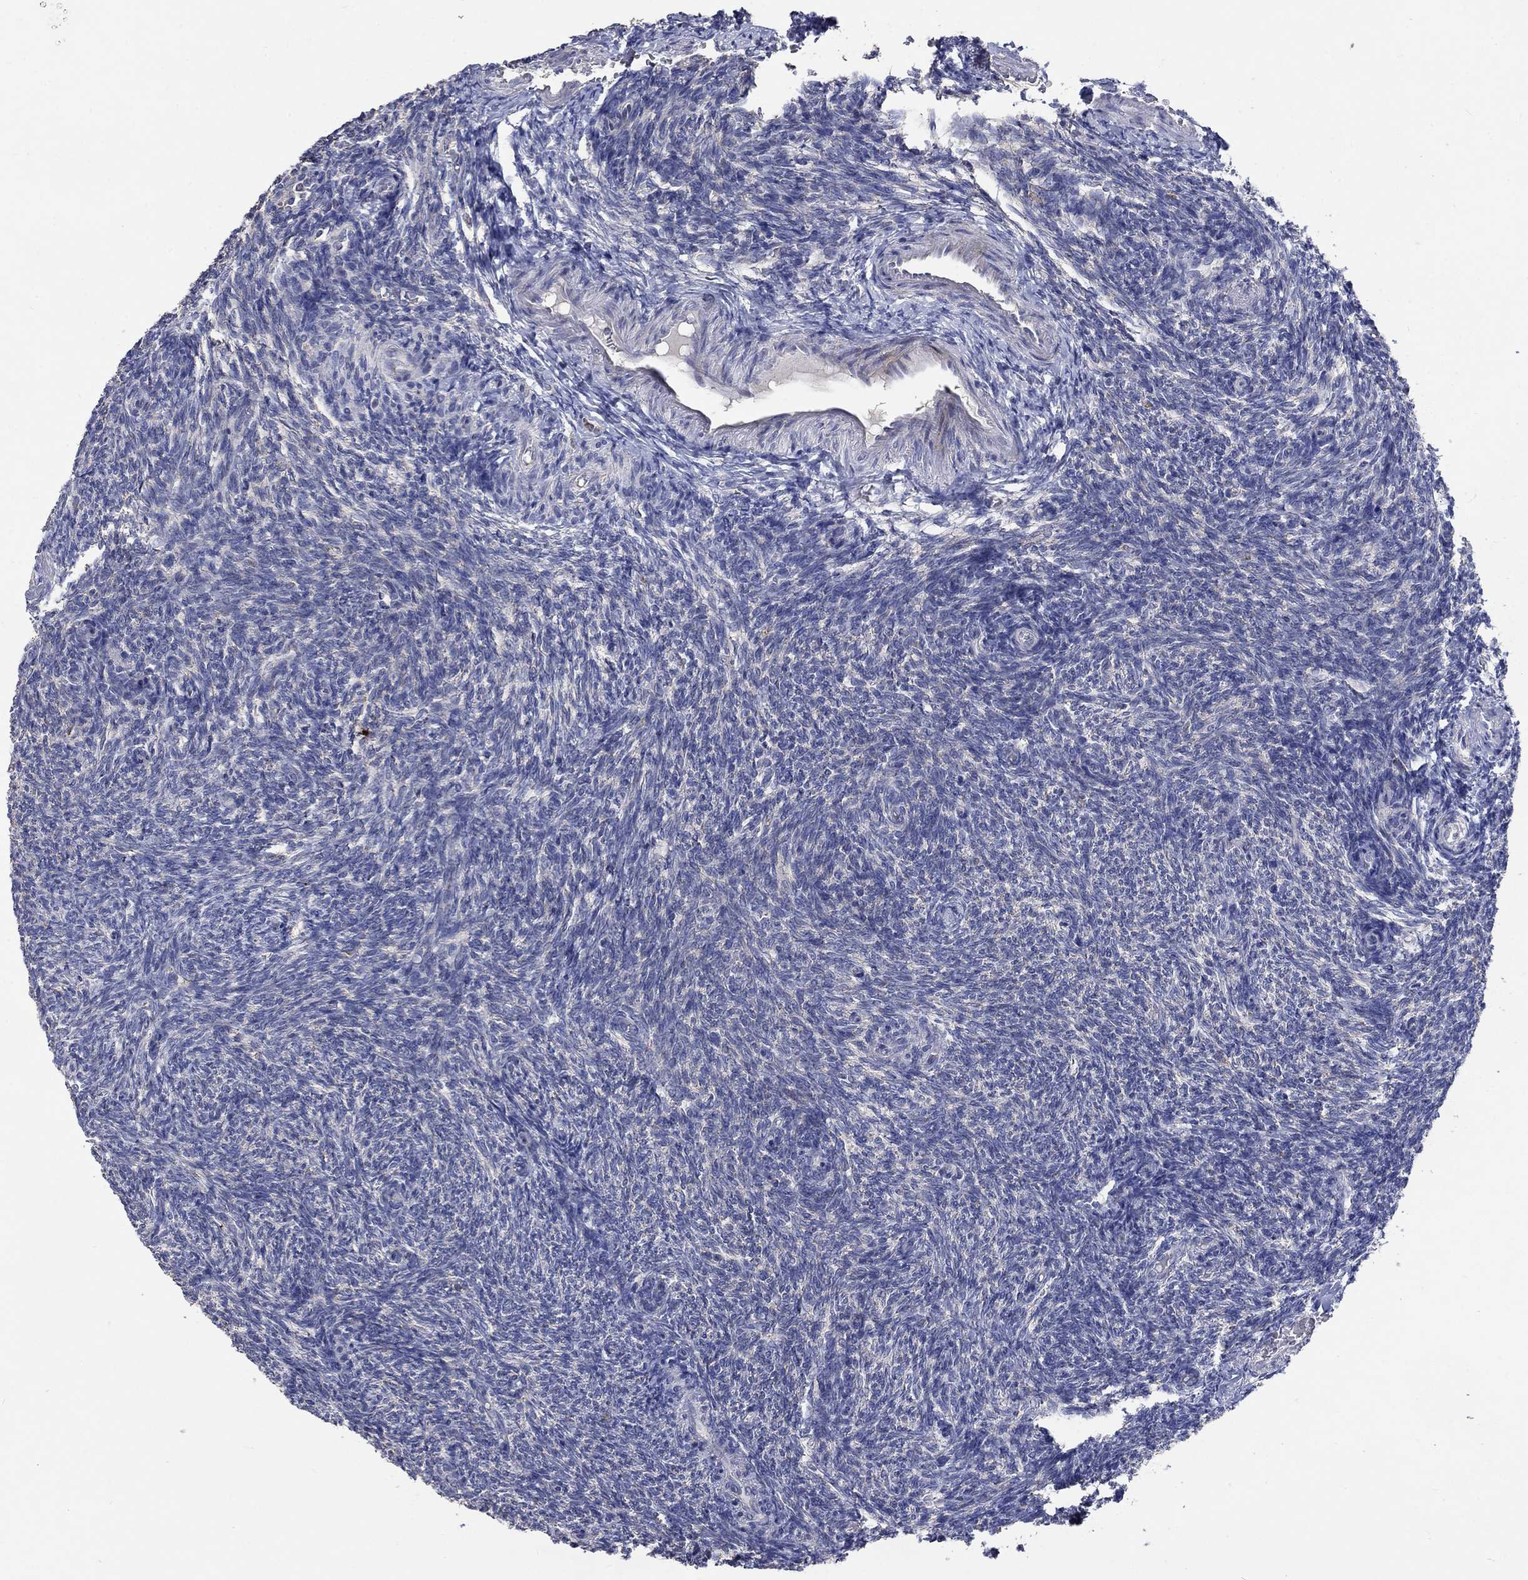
{"staining": {"intensity": "negative", "quantity": "none", "location": "none"}, "tissue": "ovary", "cell_type": "Follicle cells", "image_type": "normal", "snomed": [{"axis": "morphology", "description": "Normal tissue, NOS"}, {"axis": "topography", "description": "Ovary"}], "caption": "Immunohistochemistry (IHC) of unremarkable ovary reveals no expression in follicle cells. (Immunohistochemistry (IHC), brightfield microscopy, high magnification).", "gene": "UGT8", "patient": {"sex": "female", "age": 39}}